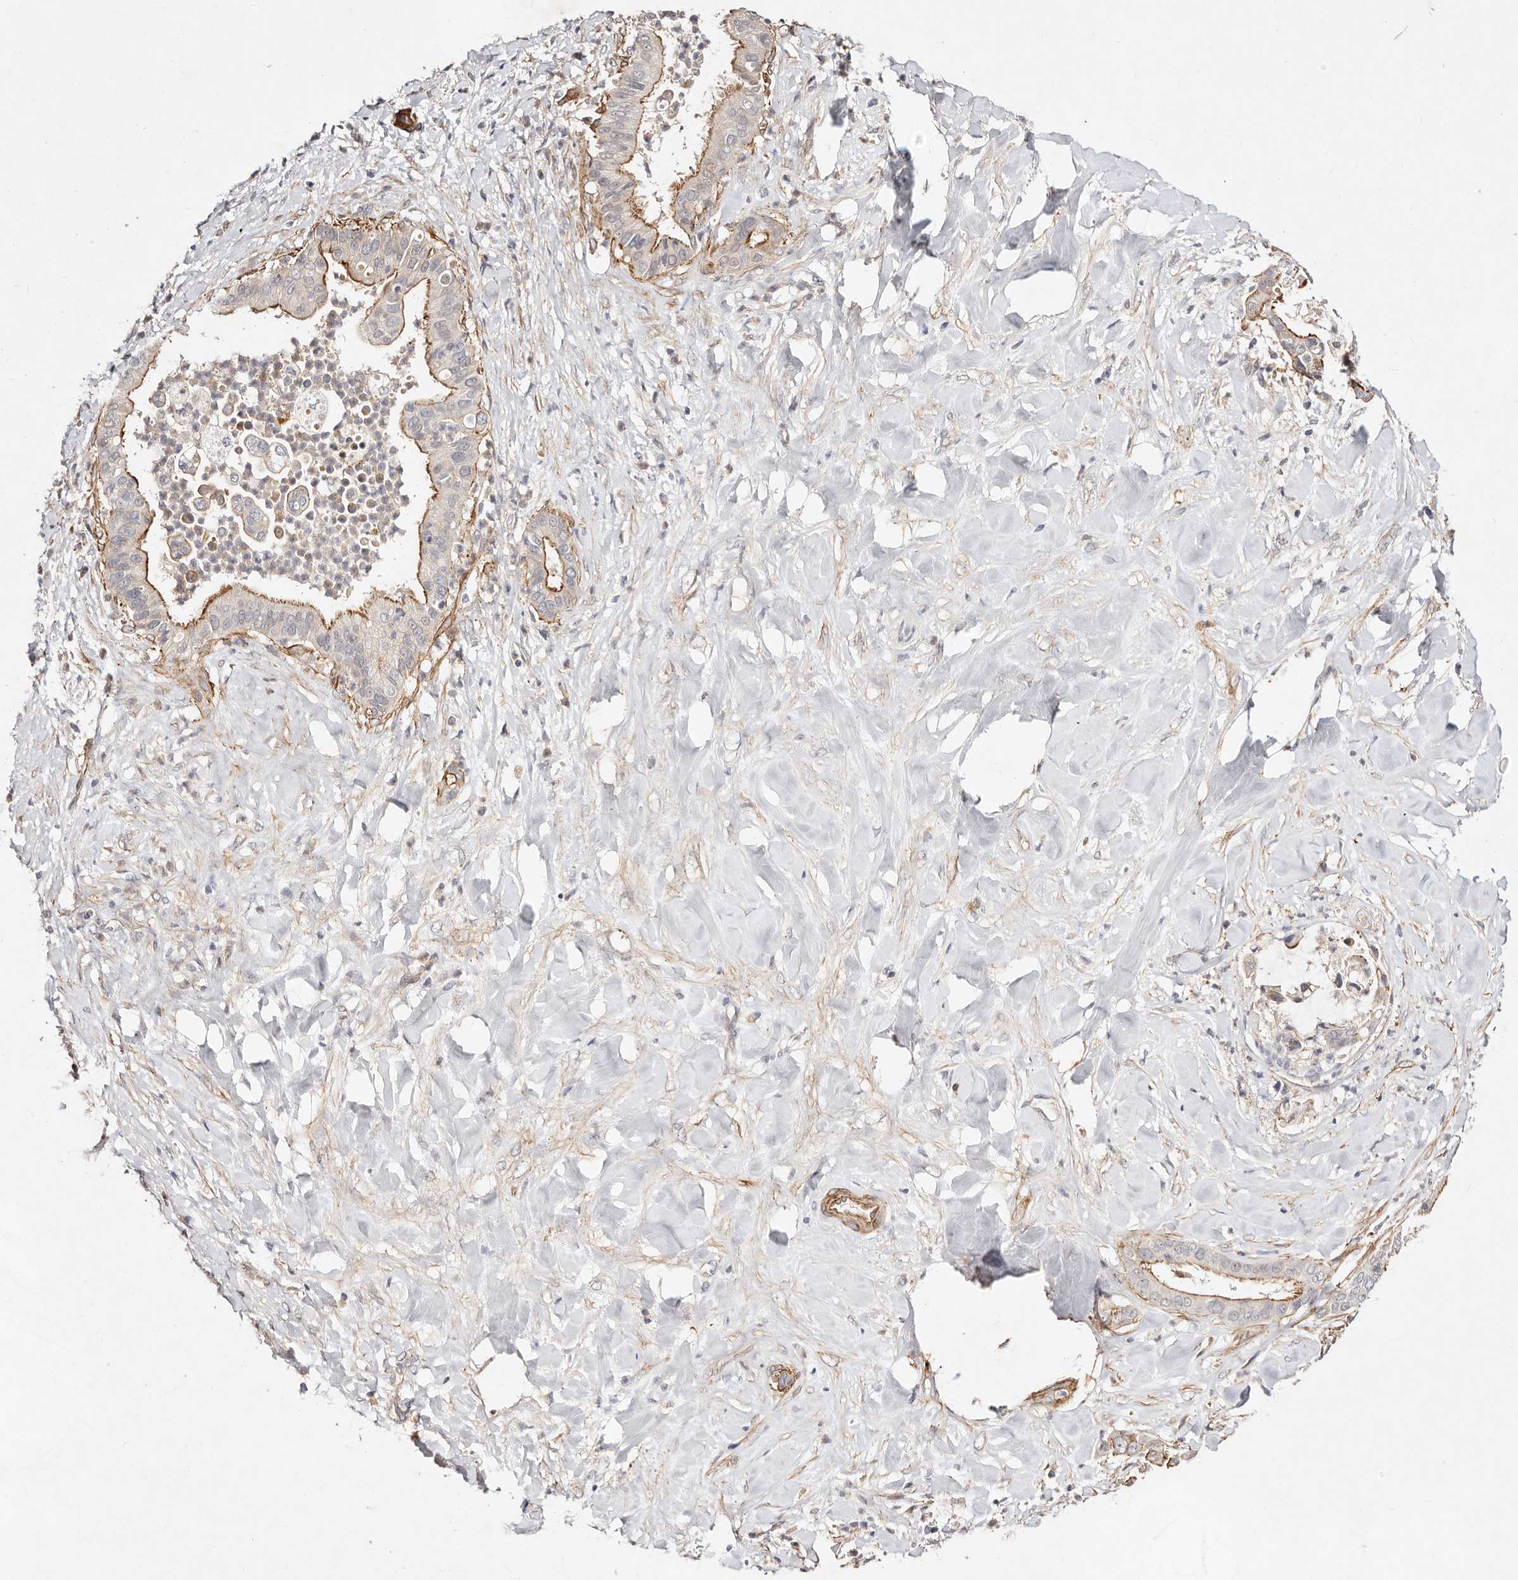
{"staining": {"intensity": "moderate", "quantity": "25%-75%", "location": "cytoplasmic/membranous"}, "tissue": "liver cancer", "cell_type": "Tumor cells", "image_type": "cancer", "snomed": [{"axis": "morphology", "description": "Cholangiocarcinoma"}, {"axis": "topography", "description": "Liver"}], "caption": "Moderate cytoplasmic/membranous expression is identified in about 25%-75% of tumor cells in cholangiocarcinoma (liver). The staining was performed using DAB to visualize the protein expression in brown, while the nuclei were stained in blue with hematoxylin (Magnification: 20x).", "gene": "MTMR11", "patient": {"sex": "female", "age": 54}}